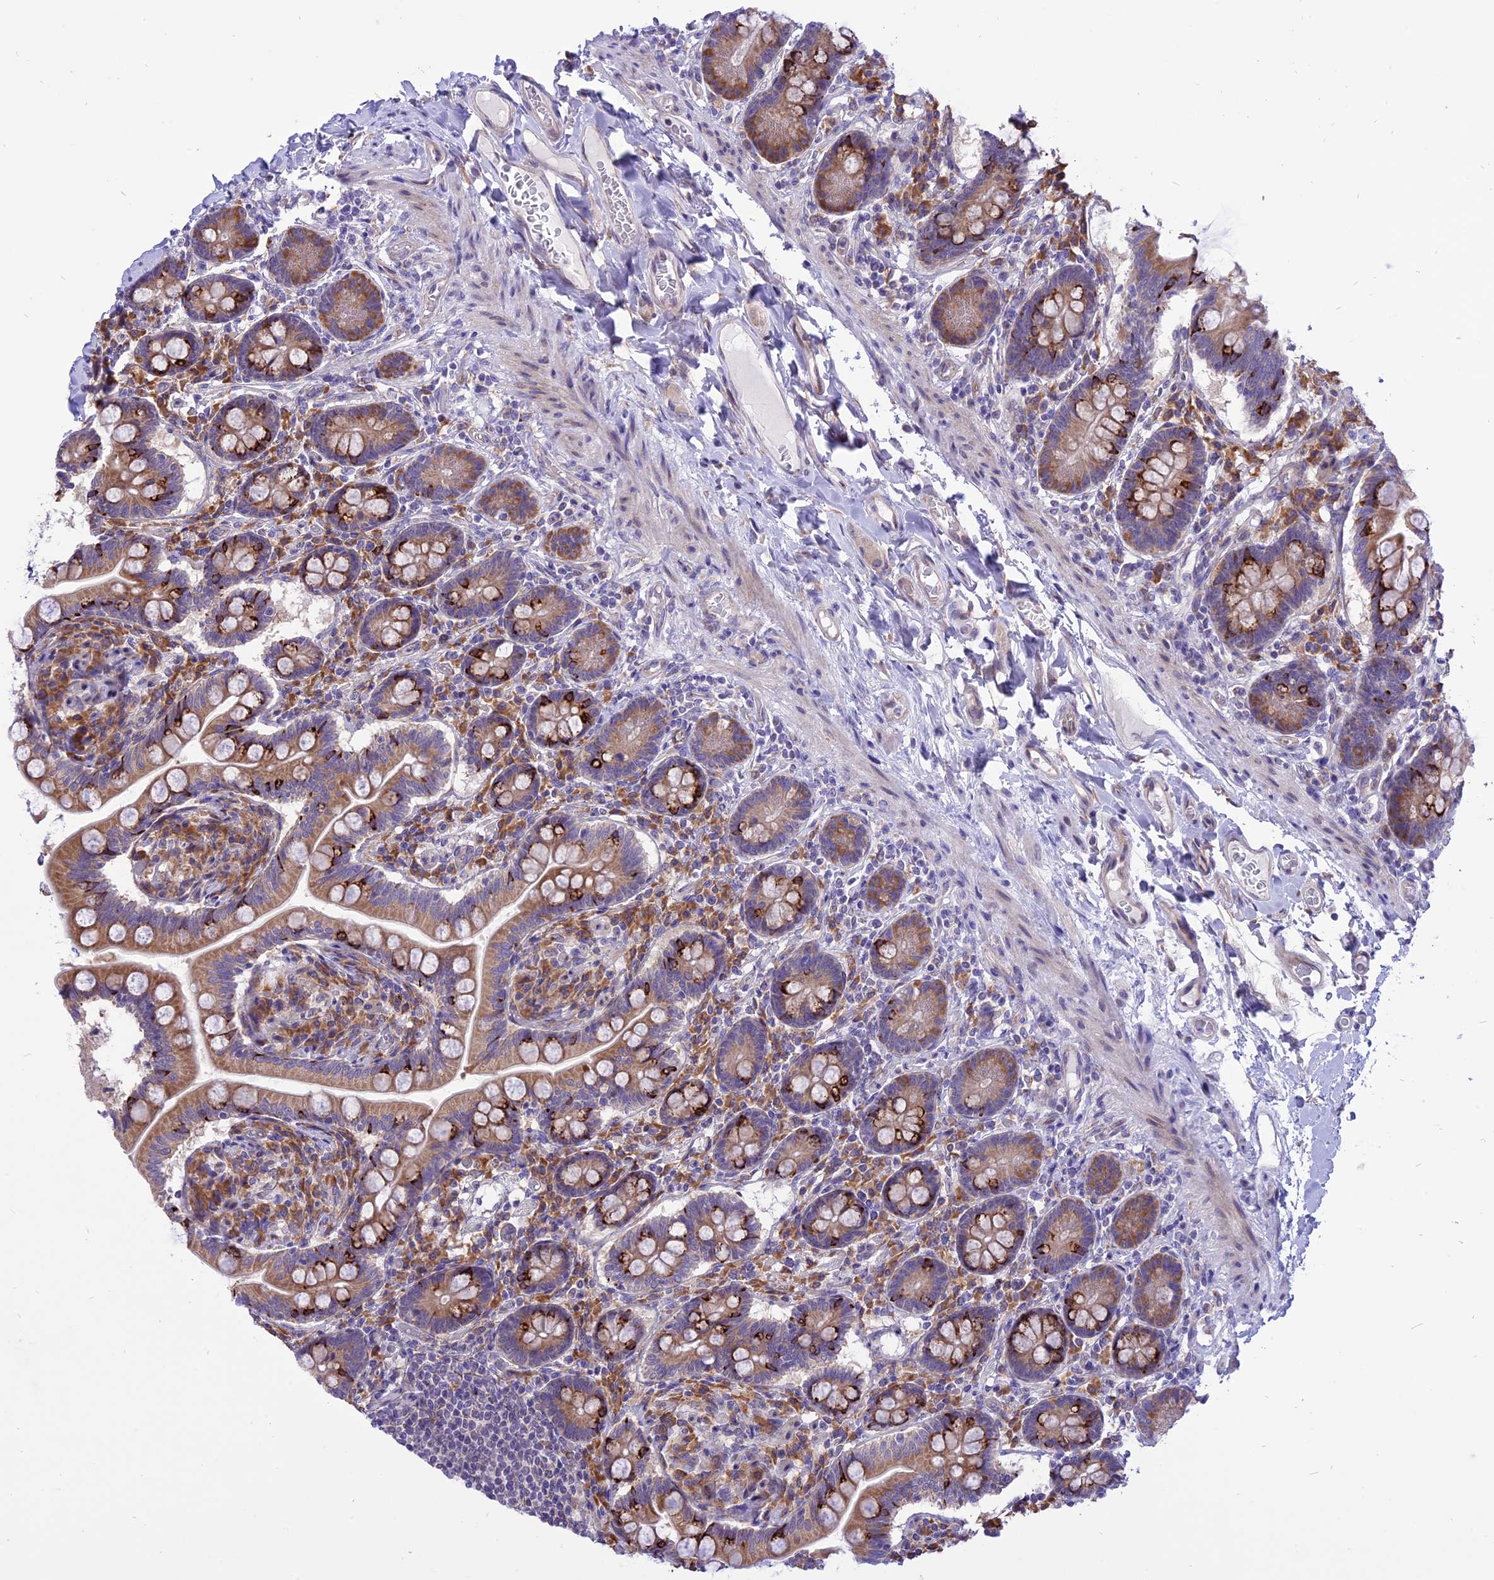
{"staining": {"intensity": "strong", "quantity": ">75%", "location": "cytoplasmic/membranous"}, "tissue": "small intestine", "cell_type": "Glandular cells", "image_type": "normal", "snomed": [{"axis": "morphology", "description": "Normal tissue, NOS"}, {"axis": "topography", "description": "Small intestine"}], "caption": "This is an image of immunohistochemistry staining of normal small intestine, which shows strong positivity in the cytoplasmic/membranous of glandular cells.", "gene": "ARMCX6", "patient": {"sex": "female", "age": 64}}